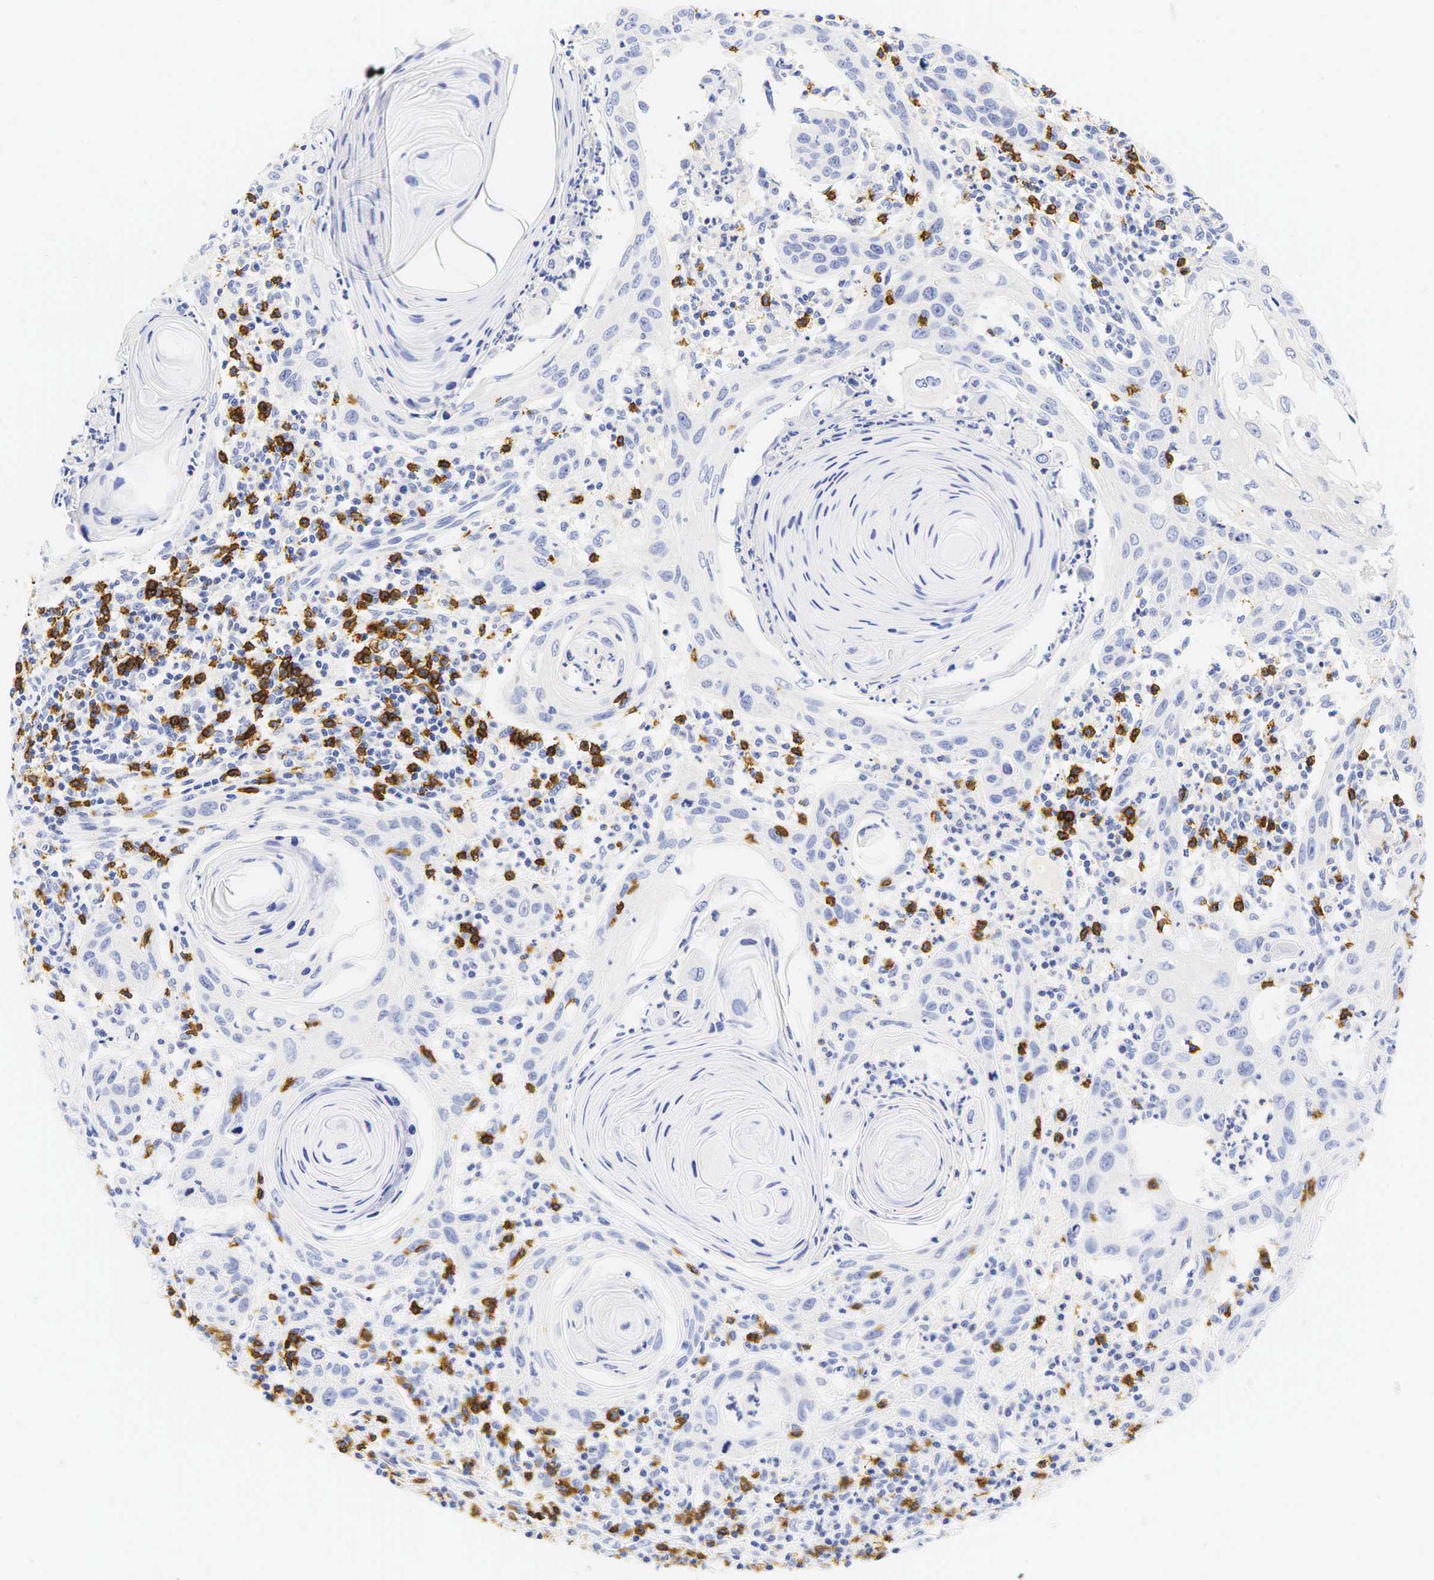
{"staining": {"intensity": "negative", "quantity": "none", "location": "none"}, "tissue": "skin cancer", "cell_type": "Tumor cells", "image_type": "cancer", "snomed": [{"axis": "morphology", "description": "Squamous cell carcinoma, NOS"}, {"axis": "topography", "description": "Skin"}], "caption": "A histopathology image of skin cancer stained for a protein reveals no brown staining in tumor cells.", "gene": "CD8A", "patient": {"sex": "female", "age": 74}}